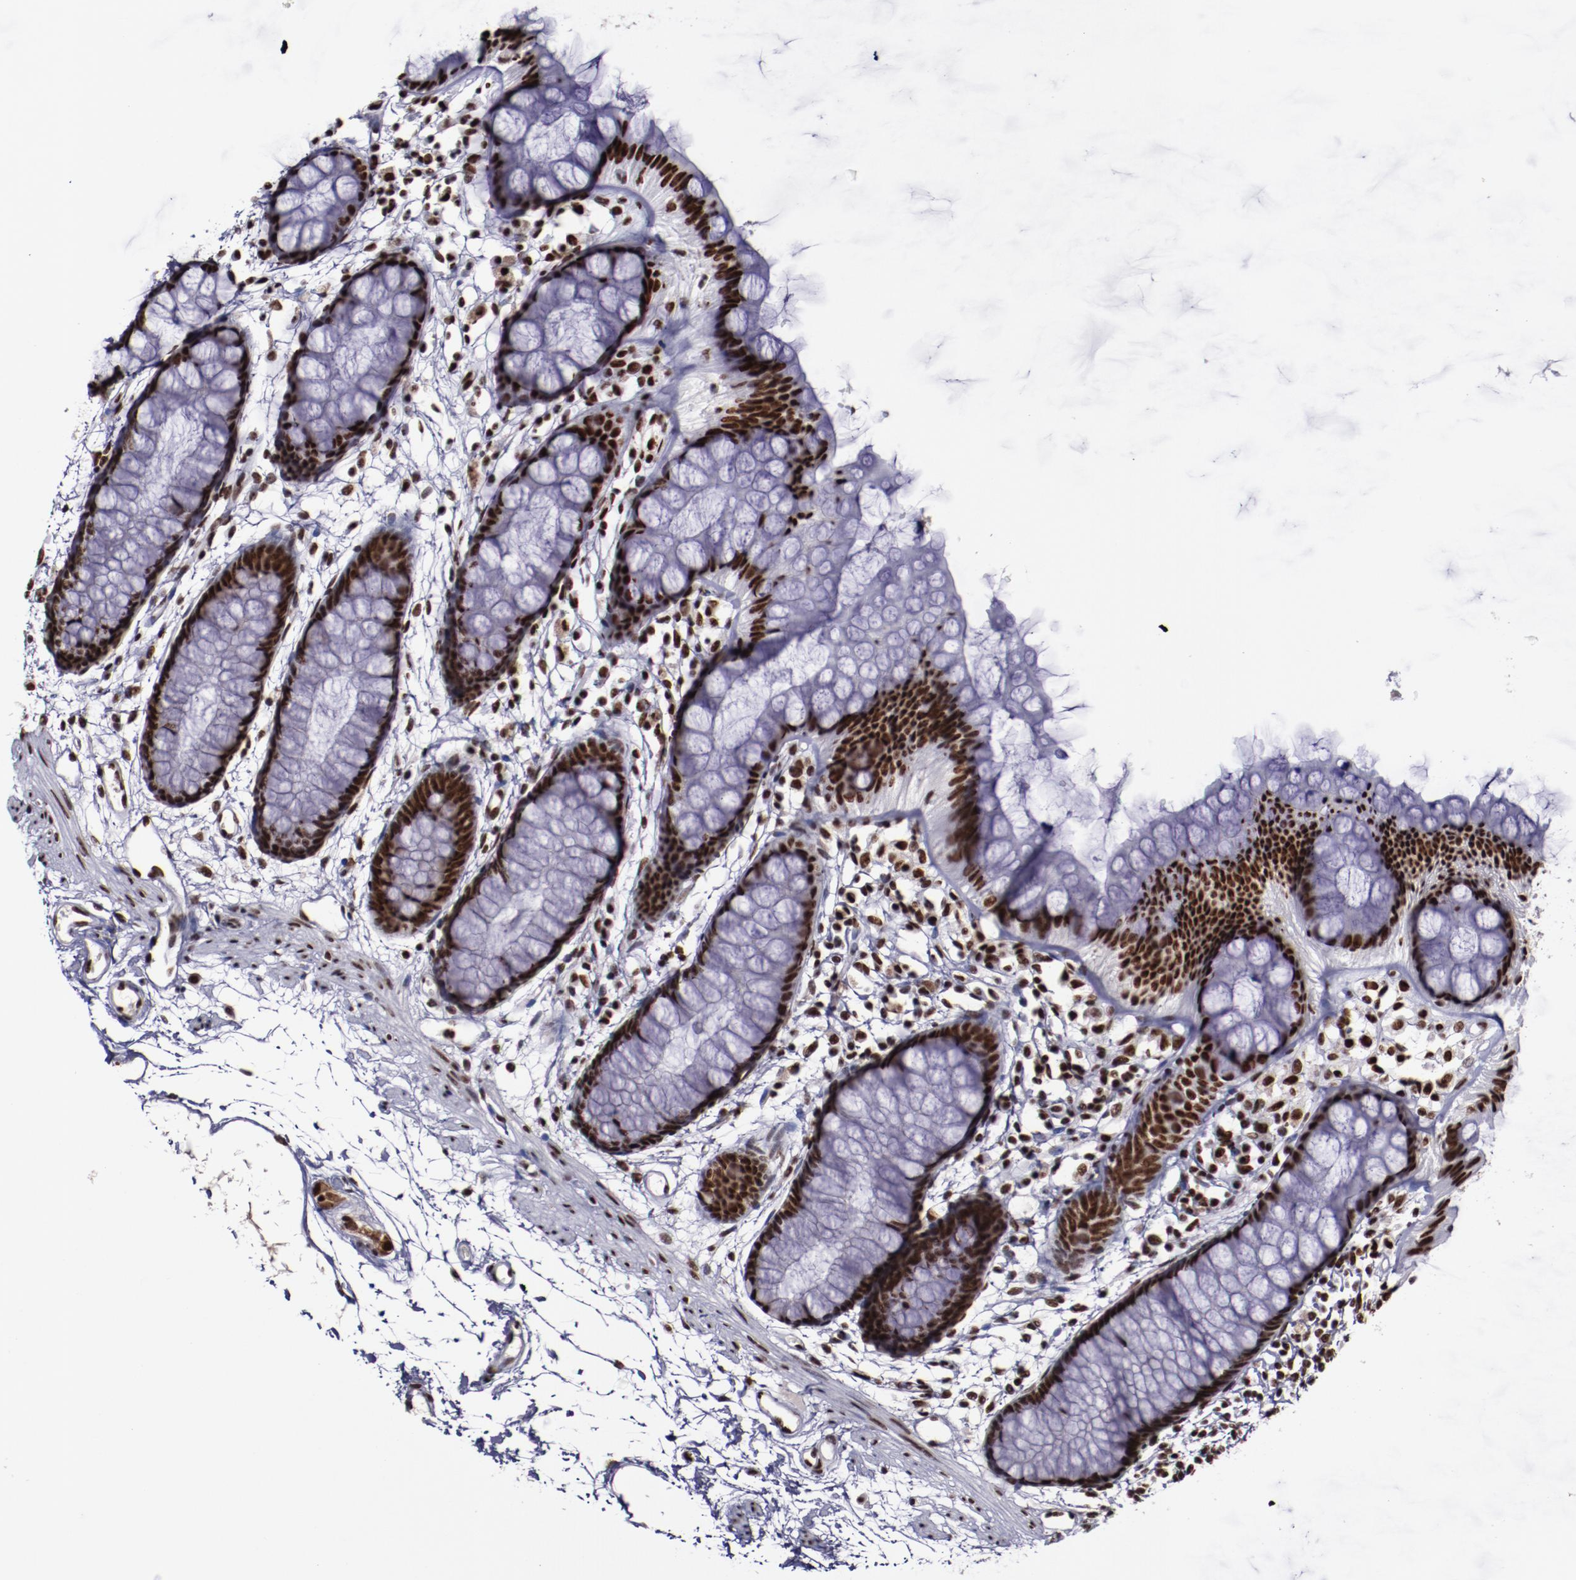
{"staining": {"intensity": "strong", "quantity": ">75%", "location": "nuclear"}, "tissue": "rectum", "cell_type": "Glandular cells", "image_type": "normal", "snomed": [{"axis": "morphology", "description": "Normal tissue, NOS"}, {"axis": "topography", "description": "Rectum"}], "caption": "IHC (DAB (3,3'-diaminobenzidine)) staining of benign rectum shows strong nuclear protein staining in about >75% of glandular cells.", "gene": "ERH", "patient": {"sex": "female", "age": 66}}